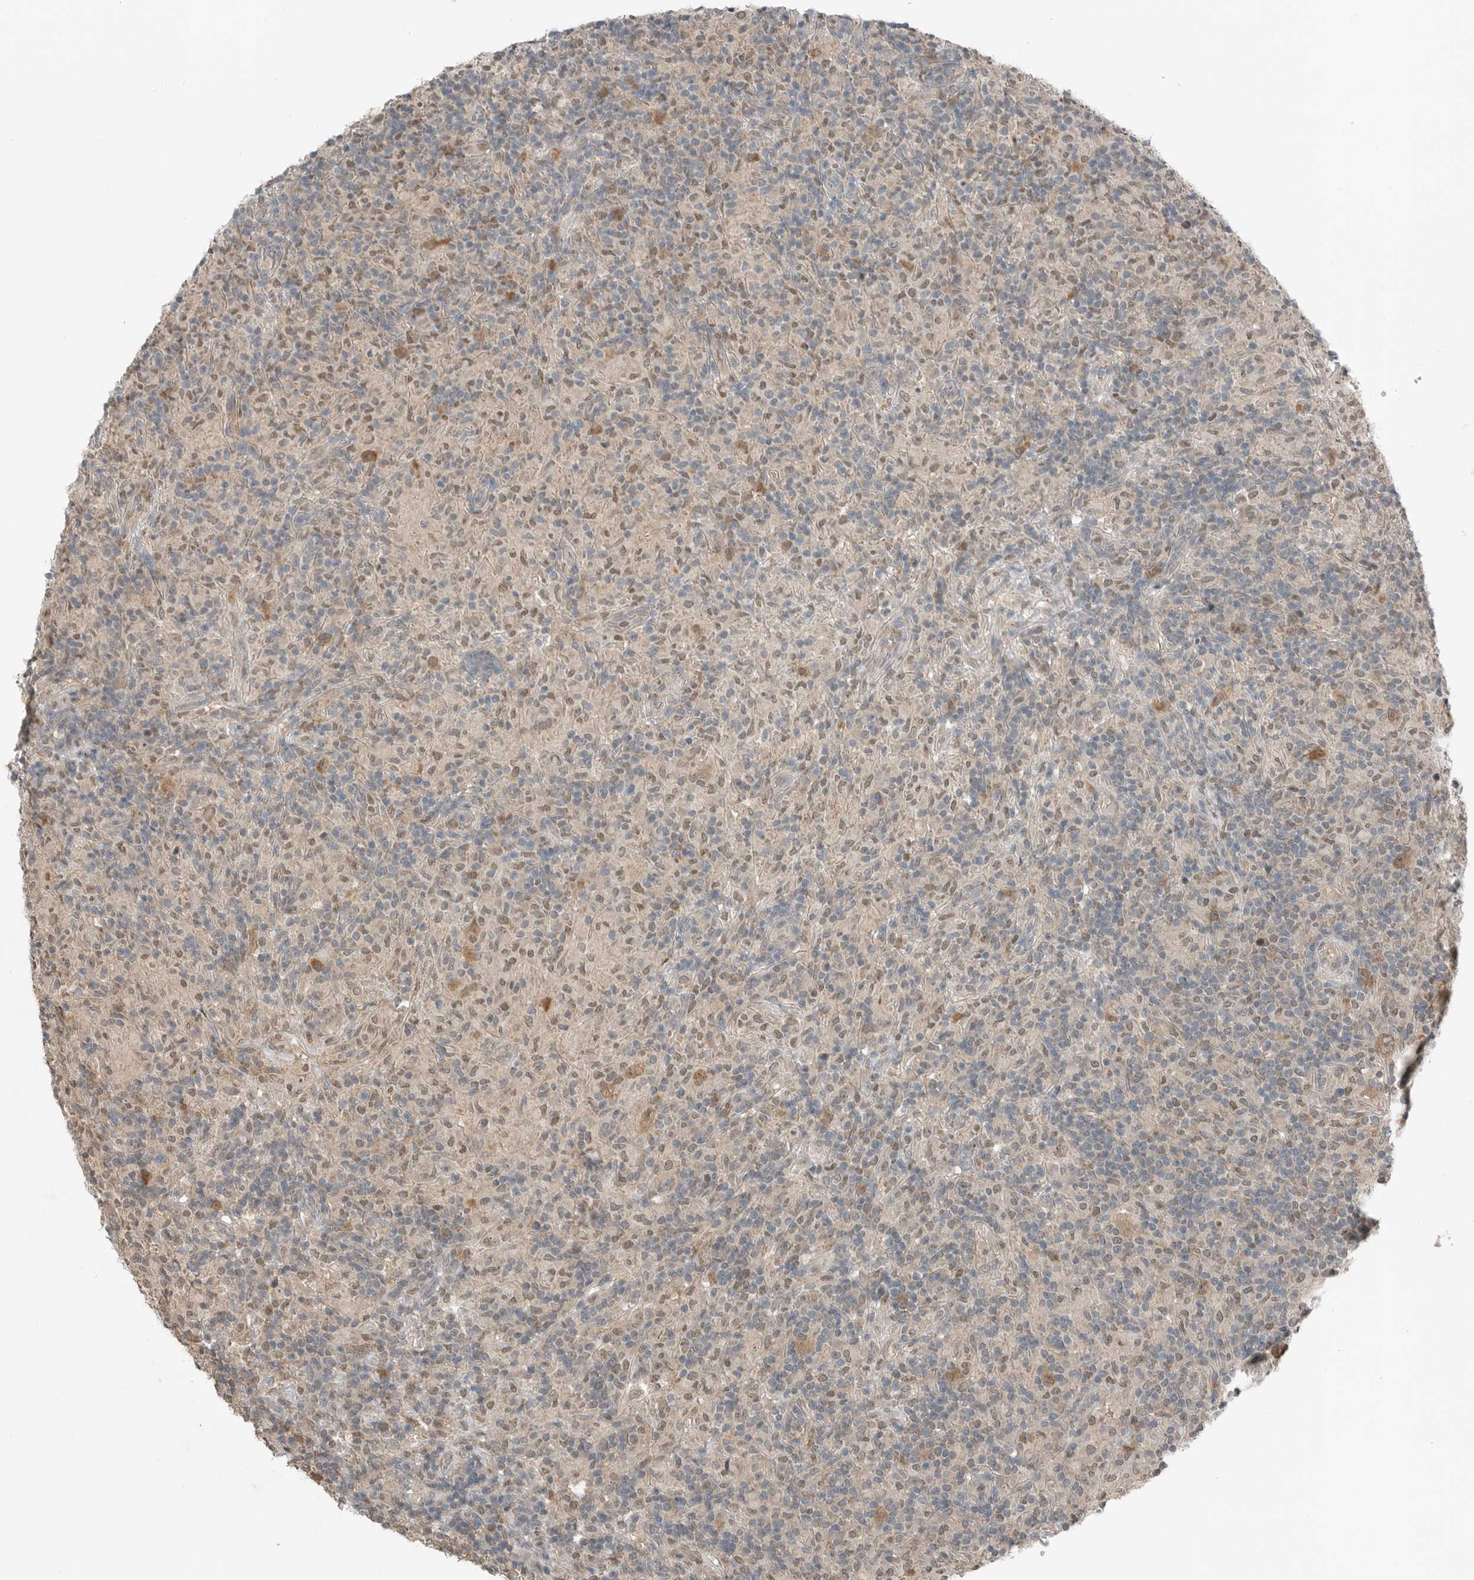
{"staining": {"intensity": "moderate", "quantity": ">75%", "location": "cytoplasmic/membranous"}, "tissue": "lymphoma", "cell_type": "Tumor cells", "image_type": "cancer", "snomed": [{"axis": "morphology", "description": "Hodgkin's disease, NOS"}, {"axis": "topography", "description": "Lymph node"}], "caption": "Hodgkin's disease tissue displays moderate cytoplasmic/membranous expression in approximately >75% of tumor cells", "gene": "MFAP3L", "patient": {"sex": "male", "age": 70}}